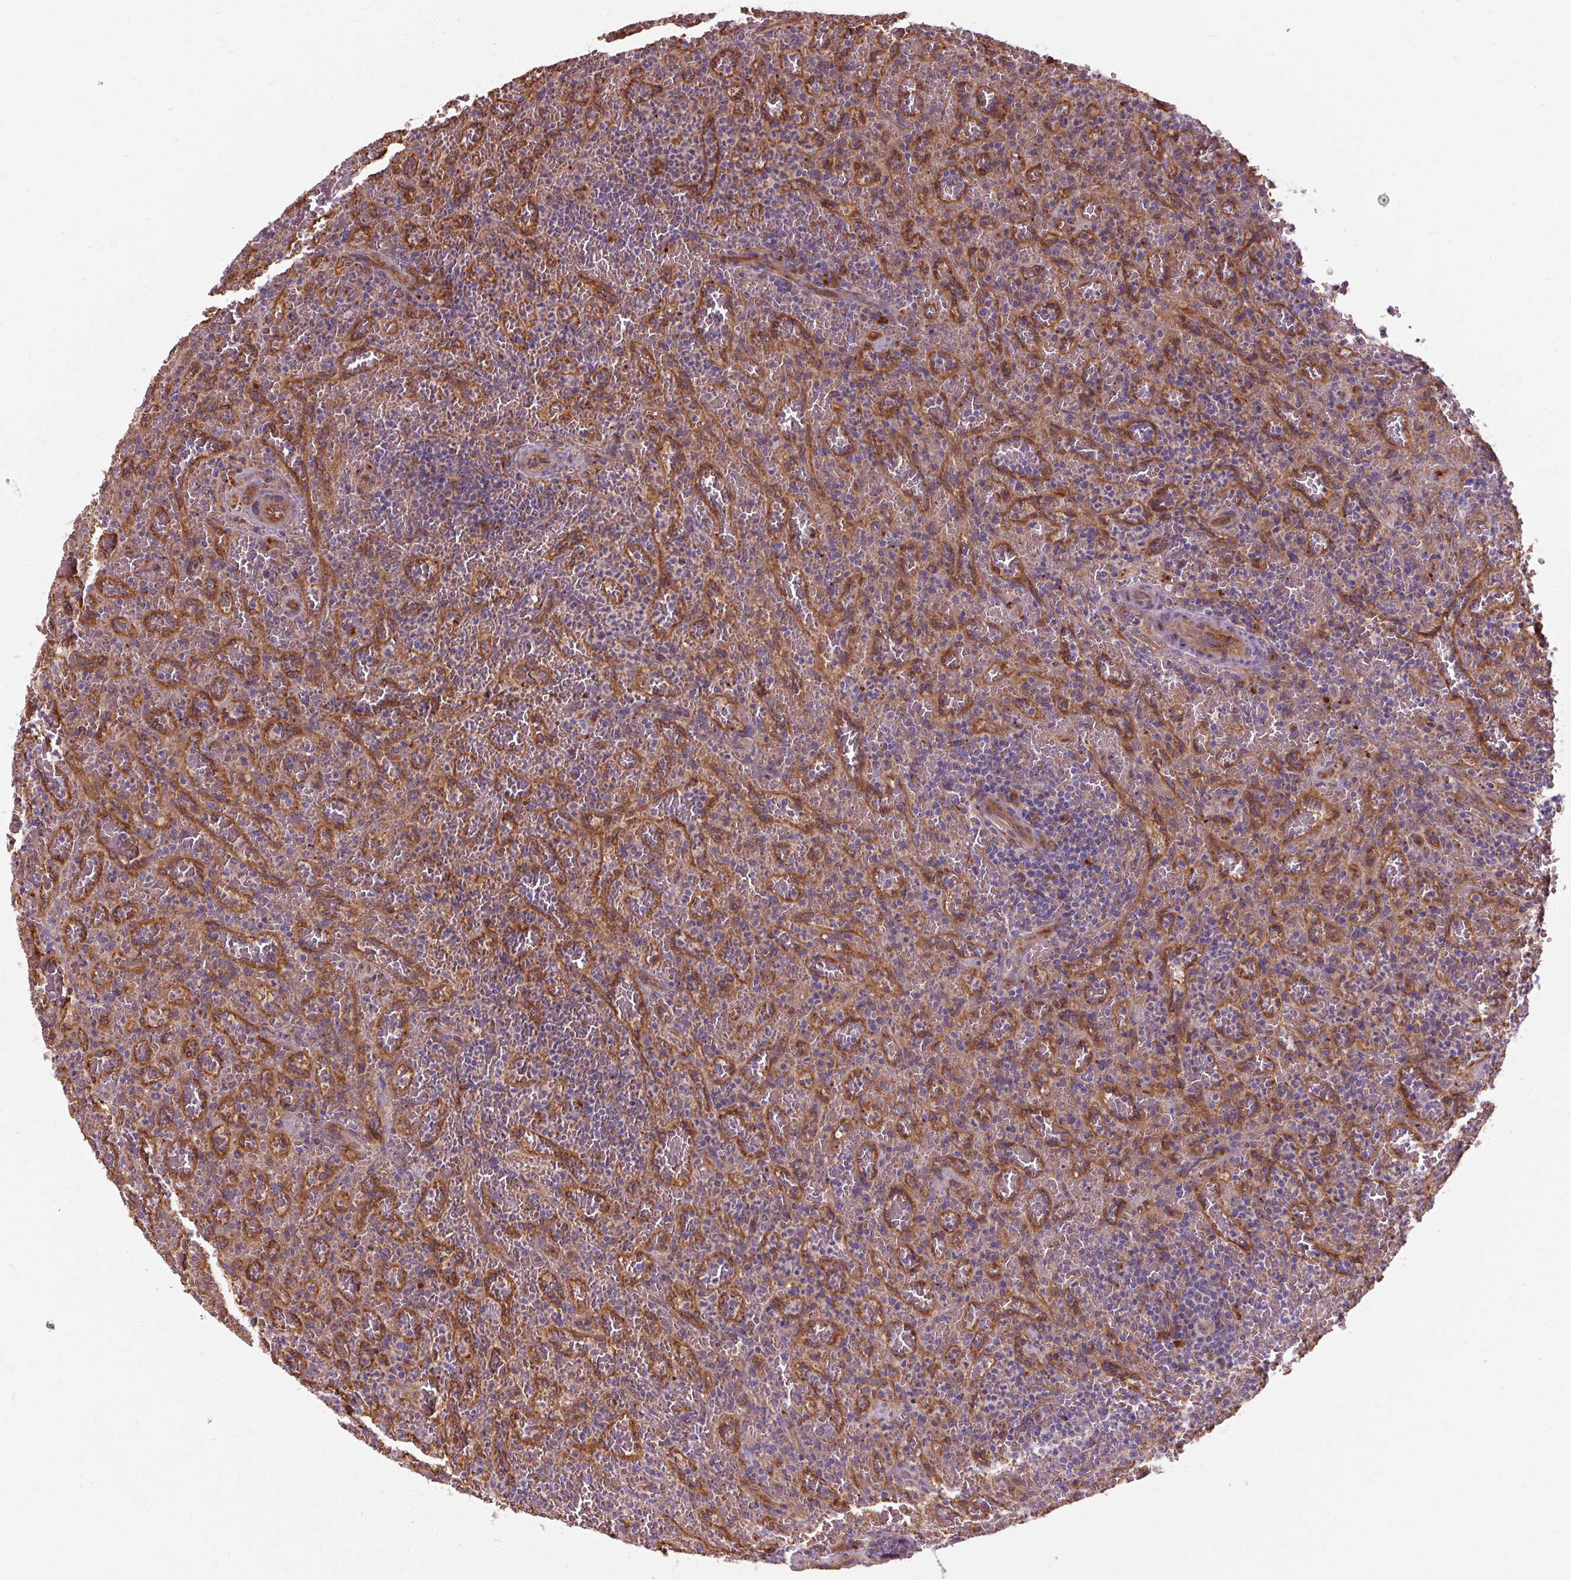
{"staining": {"intensity": "negative", "quantity": "none", "location": "none"}, "tissue": "lymphoma", "cell_type": "Tumor cells", "image_type": "cancer", "snomed": [{"axis": "morphology", "description": "Malignant lymphoma, non-Hodgkin's type, Low grade"}, {"axis": "topography", "description": "Spleen"}], "caption": "Immunohistochemistry histopathology image of neoplastic tissue: human malignant lymphoma, non-Hodgkin's type (low-grade) stained with DAB demonstrates no significant protein expression in tumor cells.", "gene": "TBC1D4", "patient": {"sex": "female", "age": 64}}